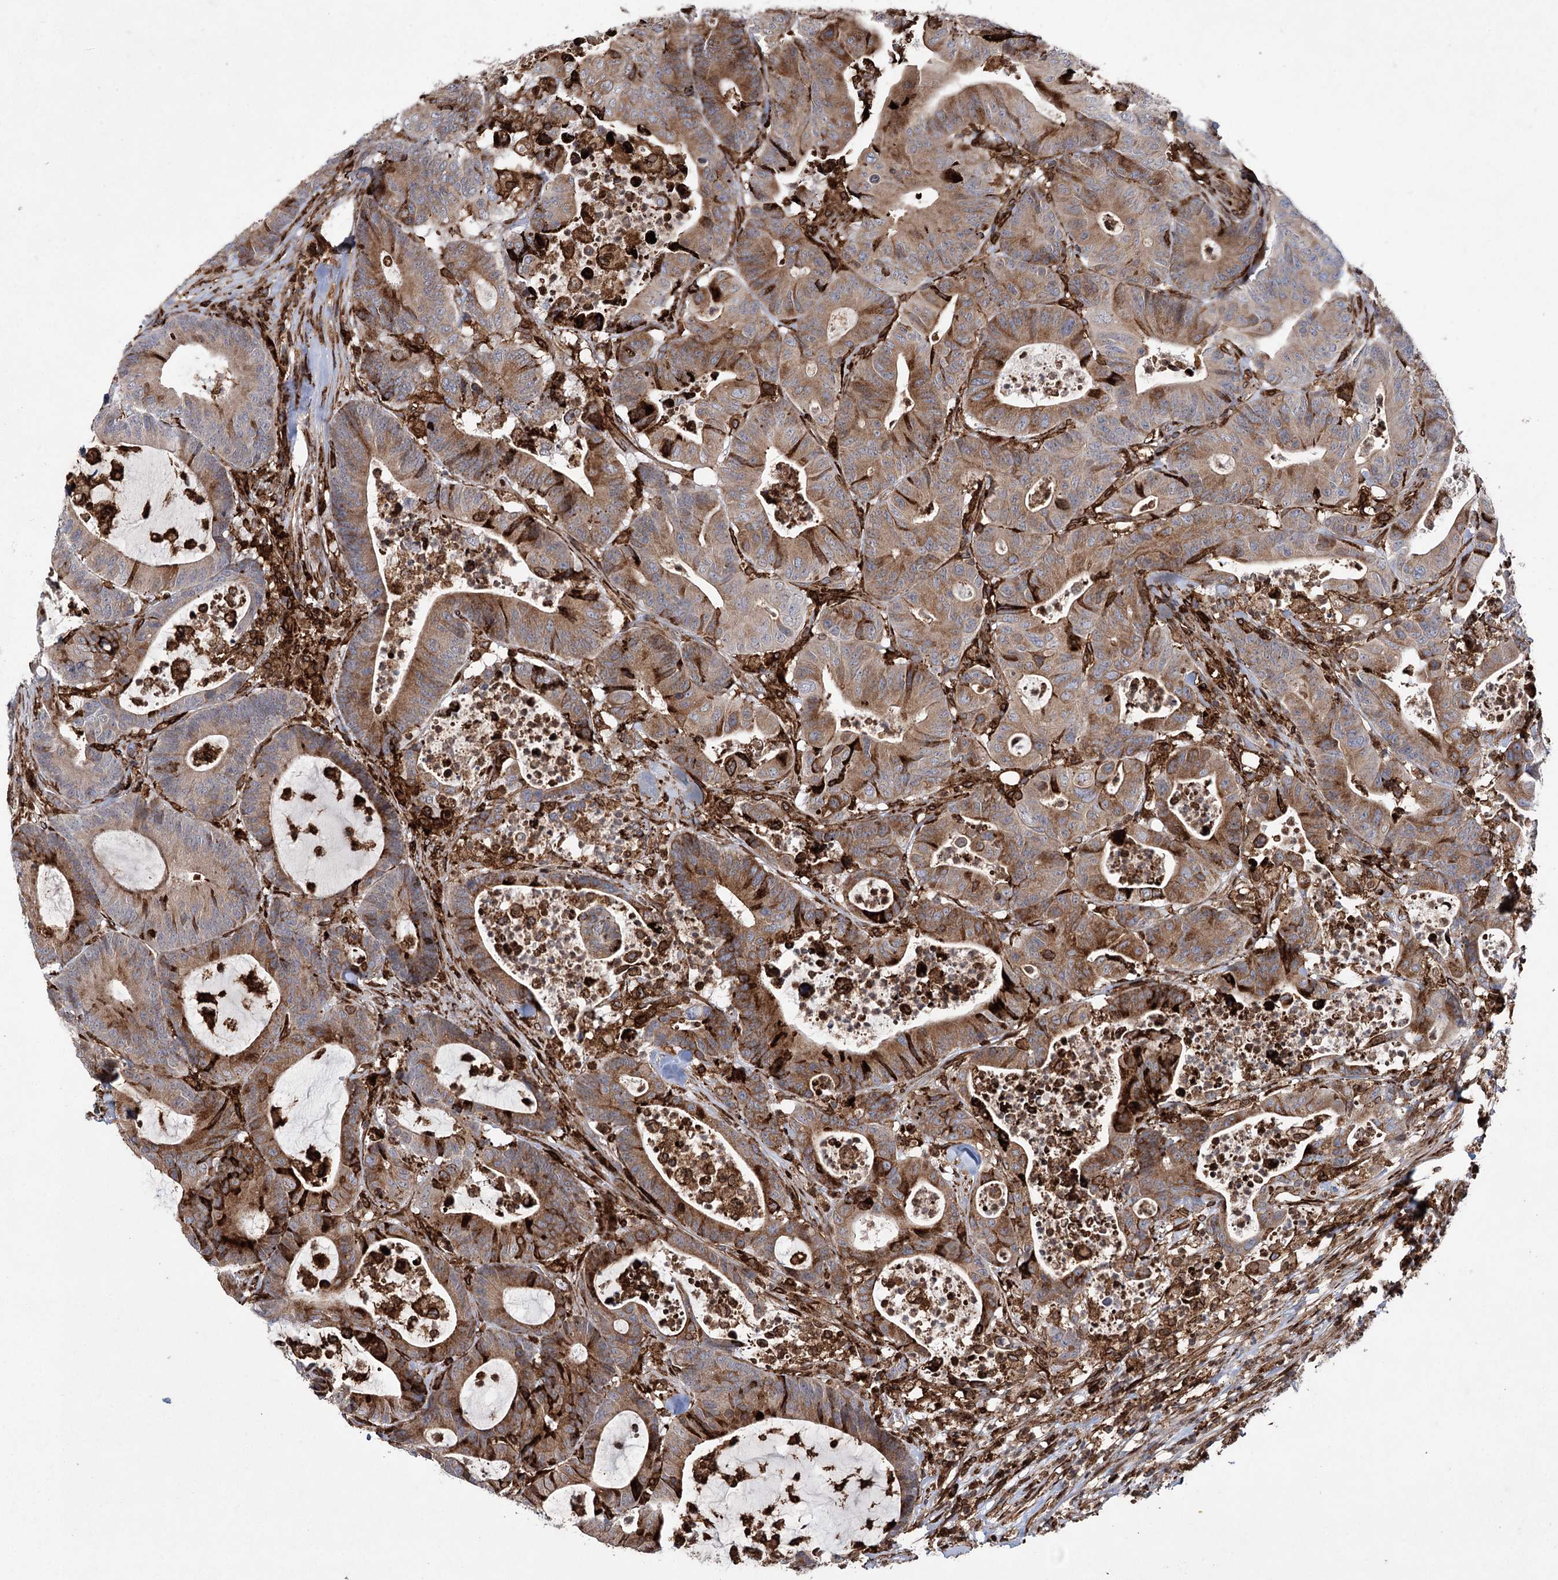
{"staining": {"intensity": "moderate", "quantity": ">75%", "location": "cytoplasmic/membranous"}, "tissue": "colorectal cancer", "cell_type": "Tumor cells", "image_type": "cancer", "snomed": [{"axis": "morphology", "description": "Adenocarcinoma, NOS"}, {"axis": "topography", "description": "Colon"}], "caption": "Immunohistochemical staining of colorectal cancer demonstrates medium levels of moderate cytoplasmic/membranous expression in about >75% of tumor cells. The protein of interest is shown in brown color, while the nuclei are stained blue.", "gene": "DCUN1D4", "patient": {"sex": "female", "age": 84}}